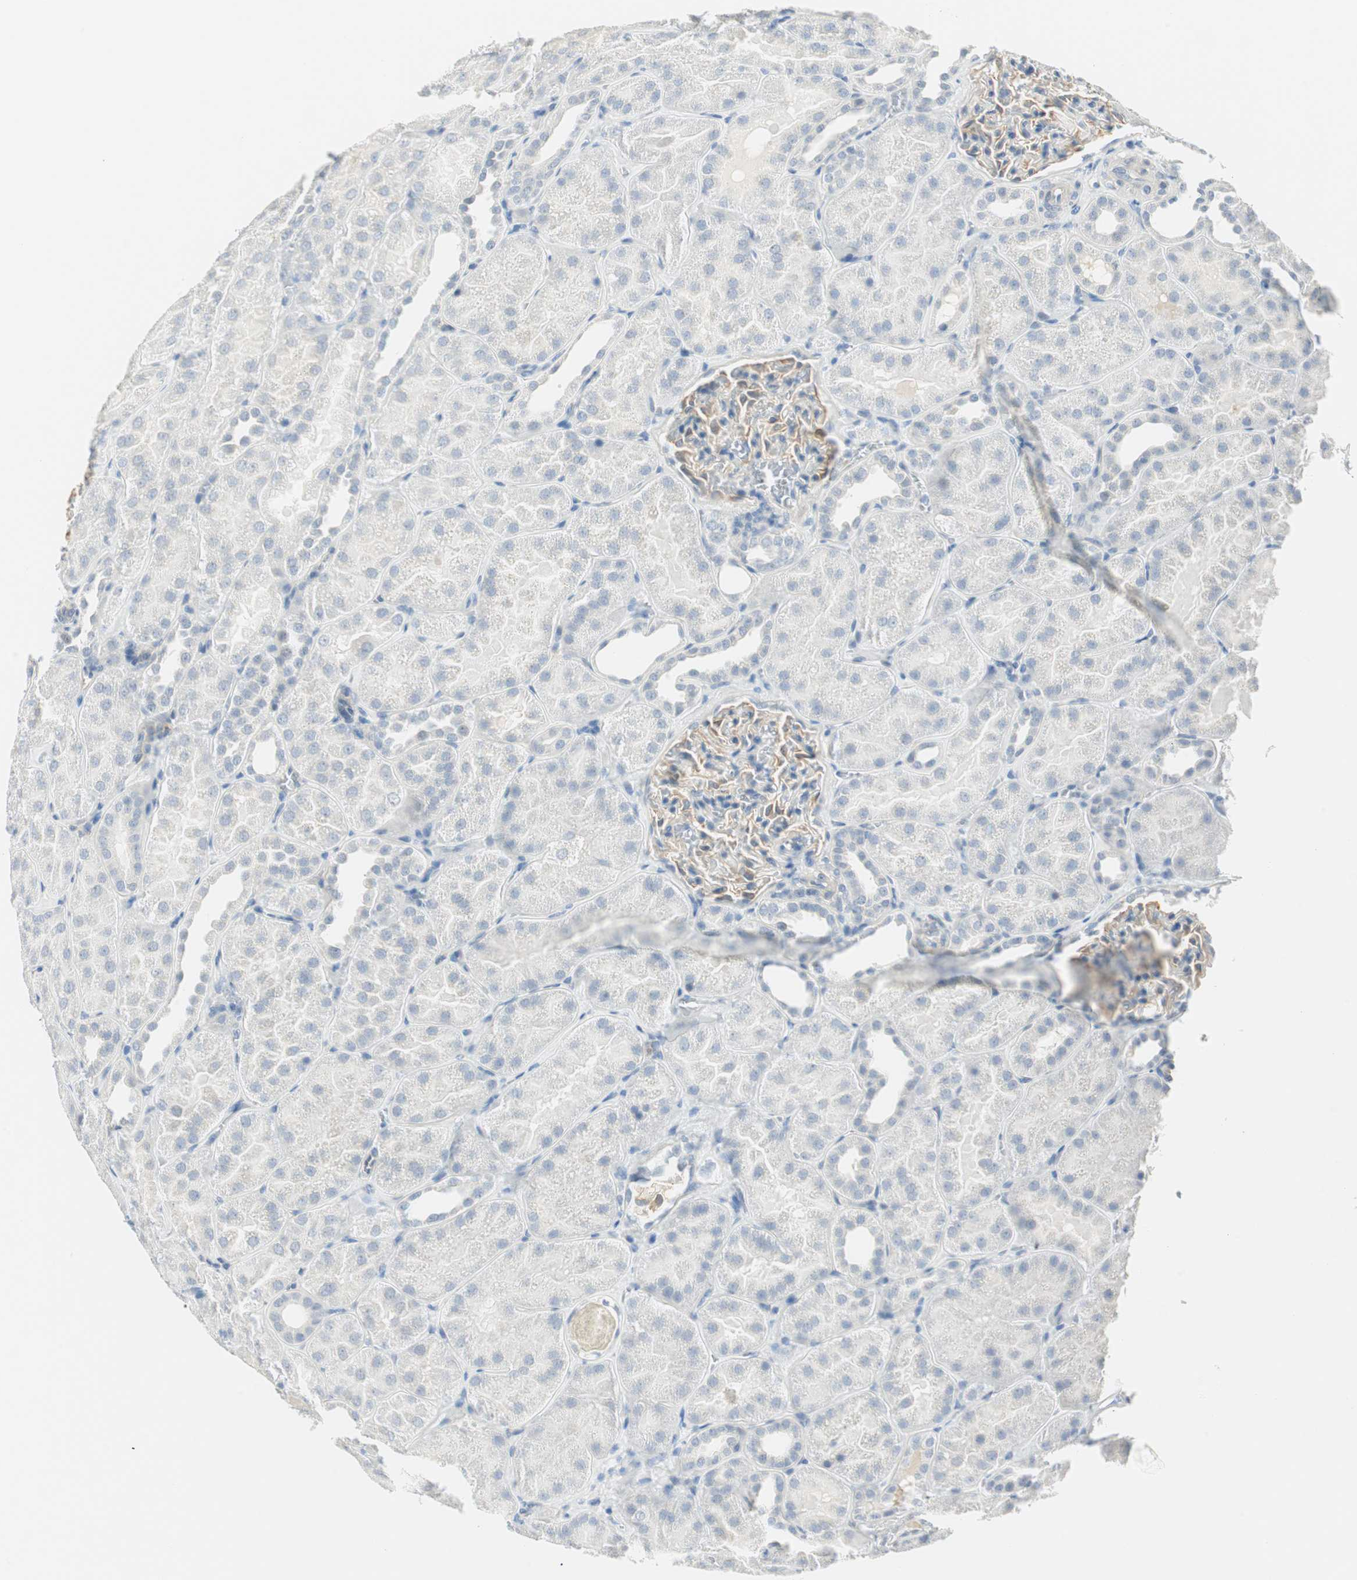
{"staining": {"intensity": "moderate", "quantity": ">75%", "location": "cytoplasmic/membranous"}, "tissue": "kidney", "cell_type": "Cells in glomeruli", "image_type": "normal", "snomed": [{"axis": "morphology", "description": "Normal tissue, NOS"}, {"axis": "topography", "description": "Kidney"}], "caption": "Protein expression by immunohistochemistry displays moderate cytoplasmic/membranous positivity in approximately >75% of cells in glomeruli in benign kidney. (DAB = brown stain, brightfield microscopy at high magnification).", "gene": "MLLT10", "patient": {"sex": "male", "age": 28}}